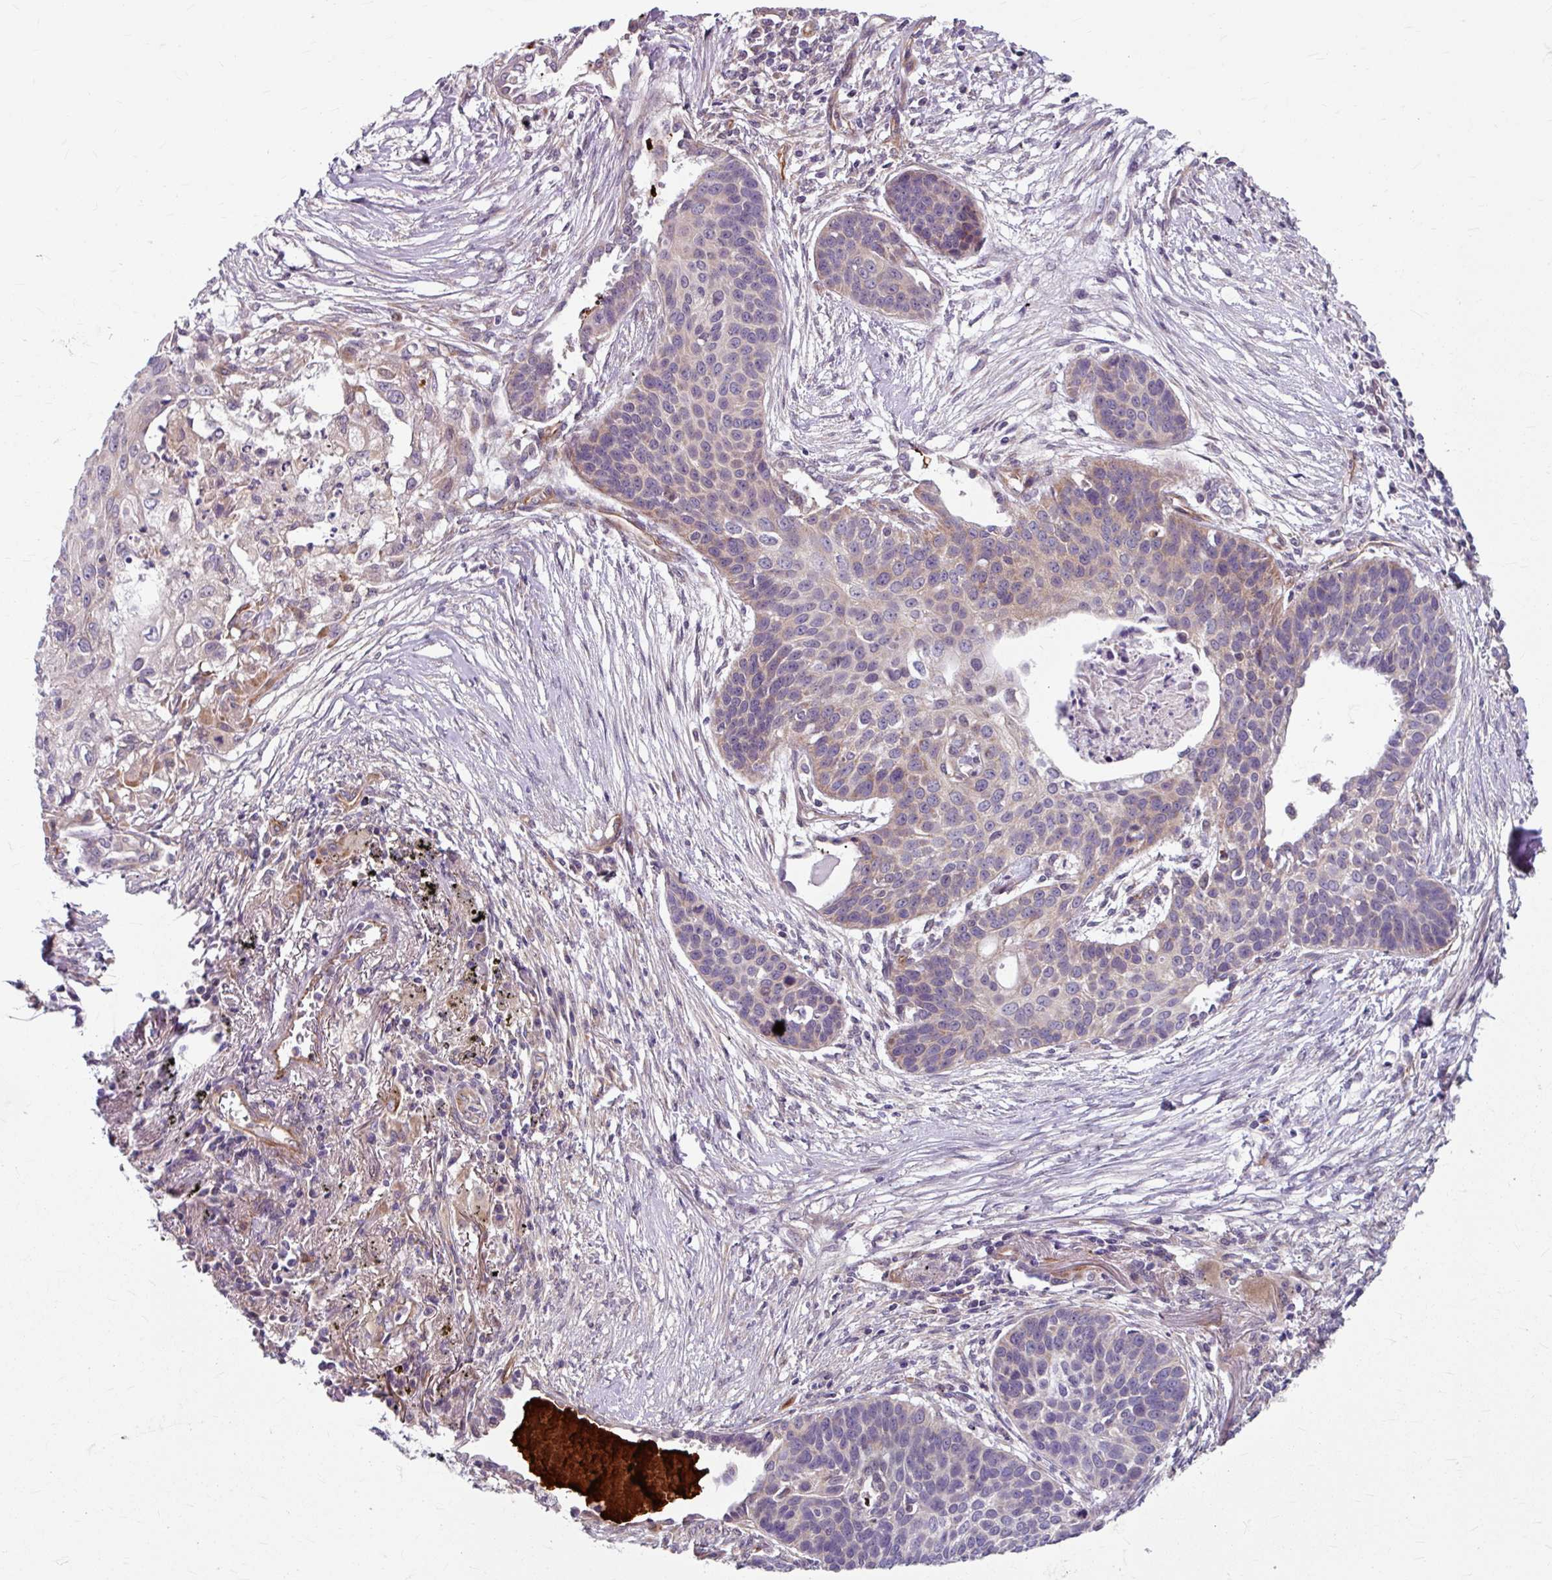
{"staining": {"intensity": "moderate", "quantity": "<25%", "location": "cytoplasmic/membranous"}, "tissue": "lung cancer", "cell_type": "Tumor cells", "image_type": "cancer", "snomed": [{"axis": "morphology", "description": "Squamous cell carcinoma, NOS"}, {"axis": "topography", "description": "Lung"}], "caption": "This histopathology image displays lung squamous cell carcinoma stained with immunohistochemistry to label a protein in brown. The cytoplasmic/membranous of tumor cells show moderate positivity for the protein. Nuclei are counter-stained blue.", "gene": "DAAM2", "patient": {"sex": "male", "age": 71}}